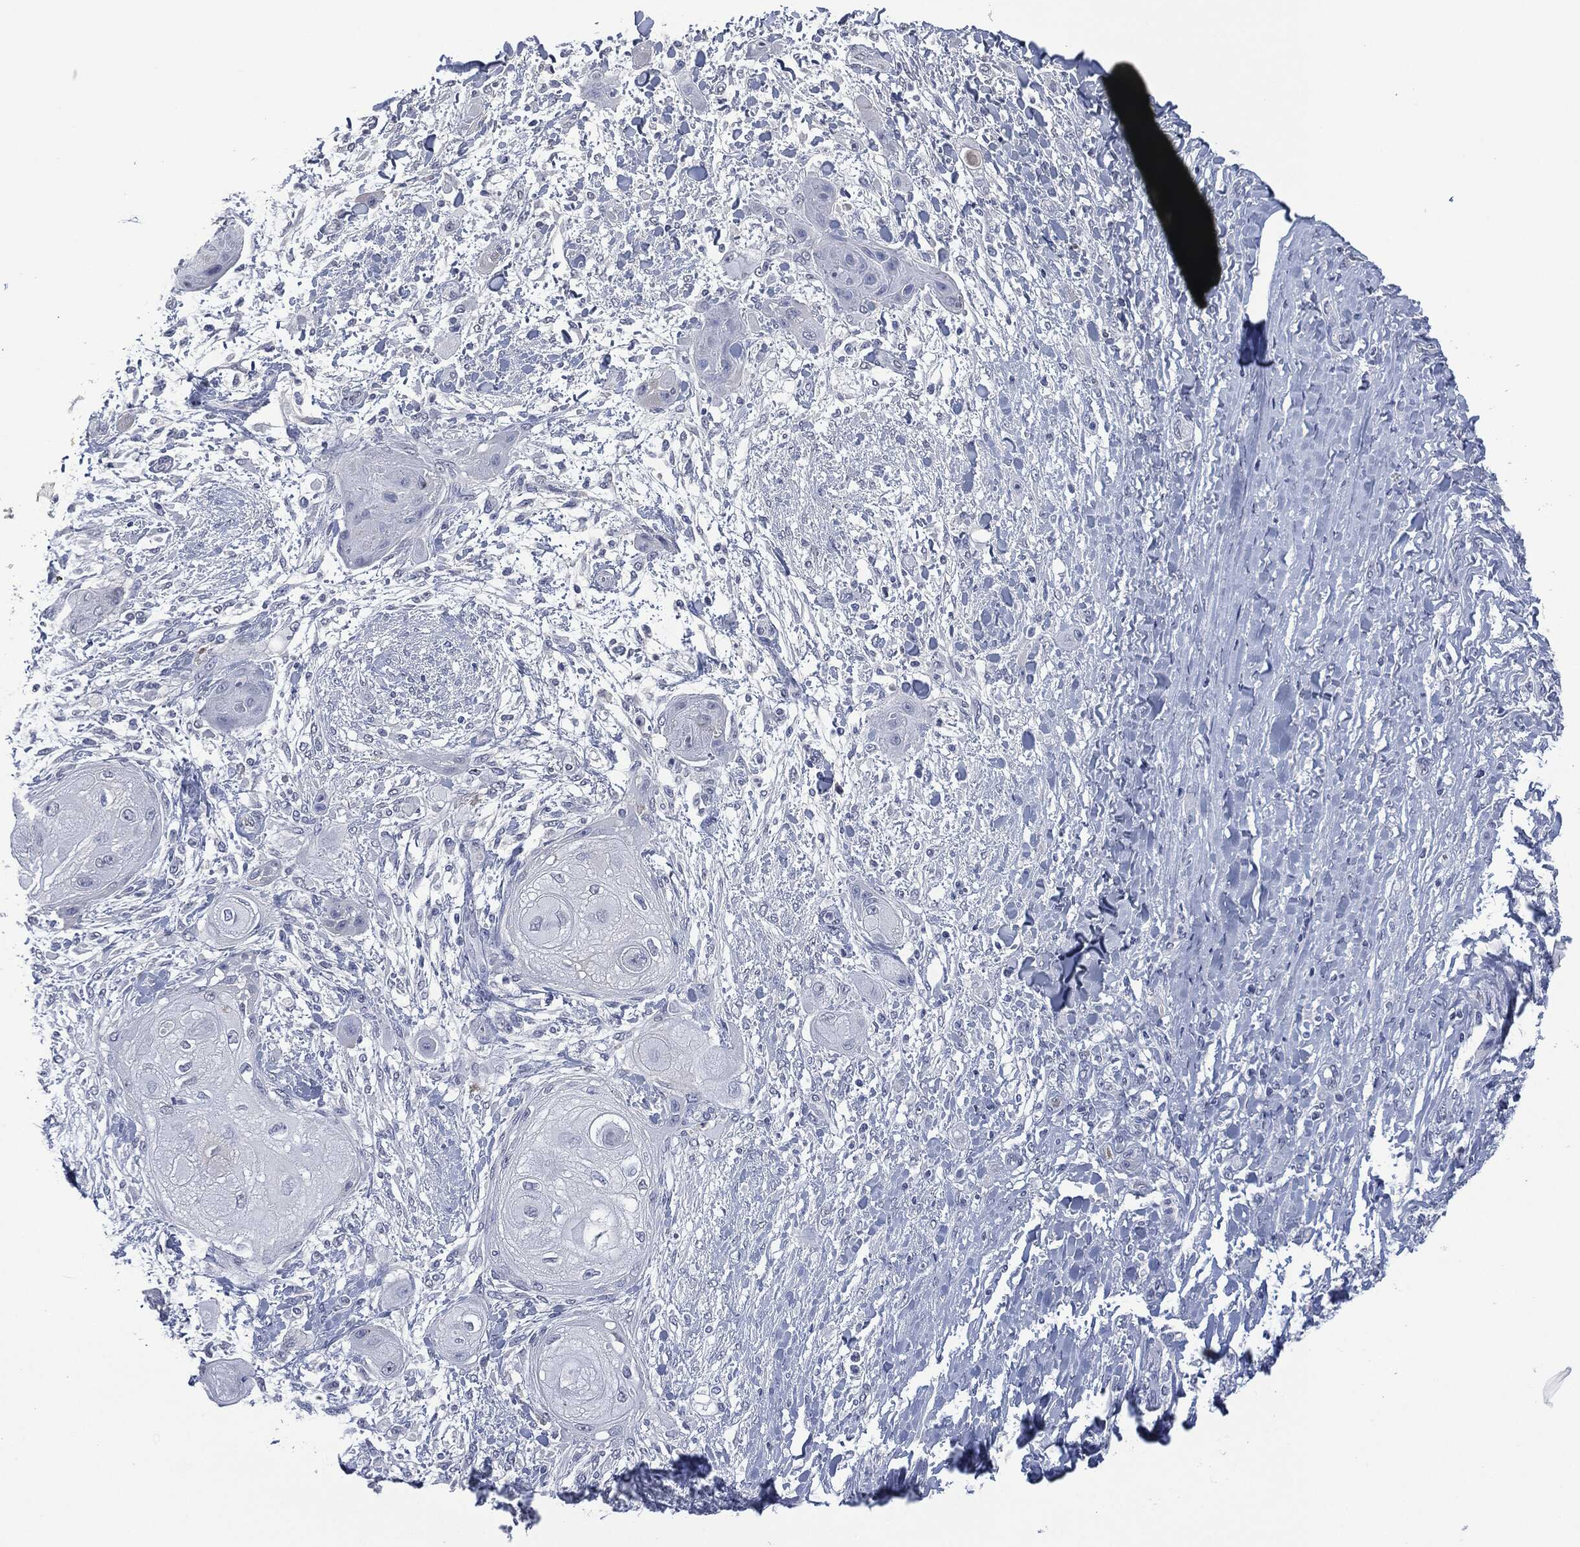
{"staining": {"intensity": "negative", "quantity": "none", "location": "none"}, "tissue": "skin cancer", "cell_type": "Tumor cells", "image_type": "cancer", "snomed": [{"axis": "morphology", "description": "Squamous cell carcinoma, NOS"}, {"axis": "topography", "description": "Skin"}], "caption": "Tumor cells show no significant protein positivity in skin cancer (squamous cell carcinoma).", "gene": "SIGLEC7", "patient": {"sex": "male", "age": 62}}